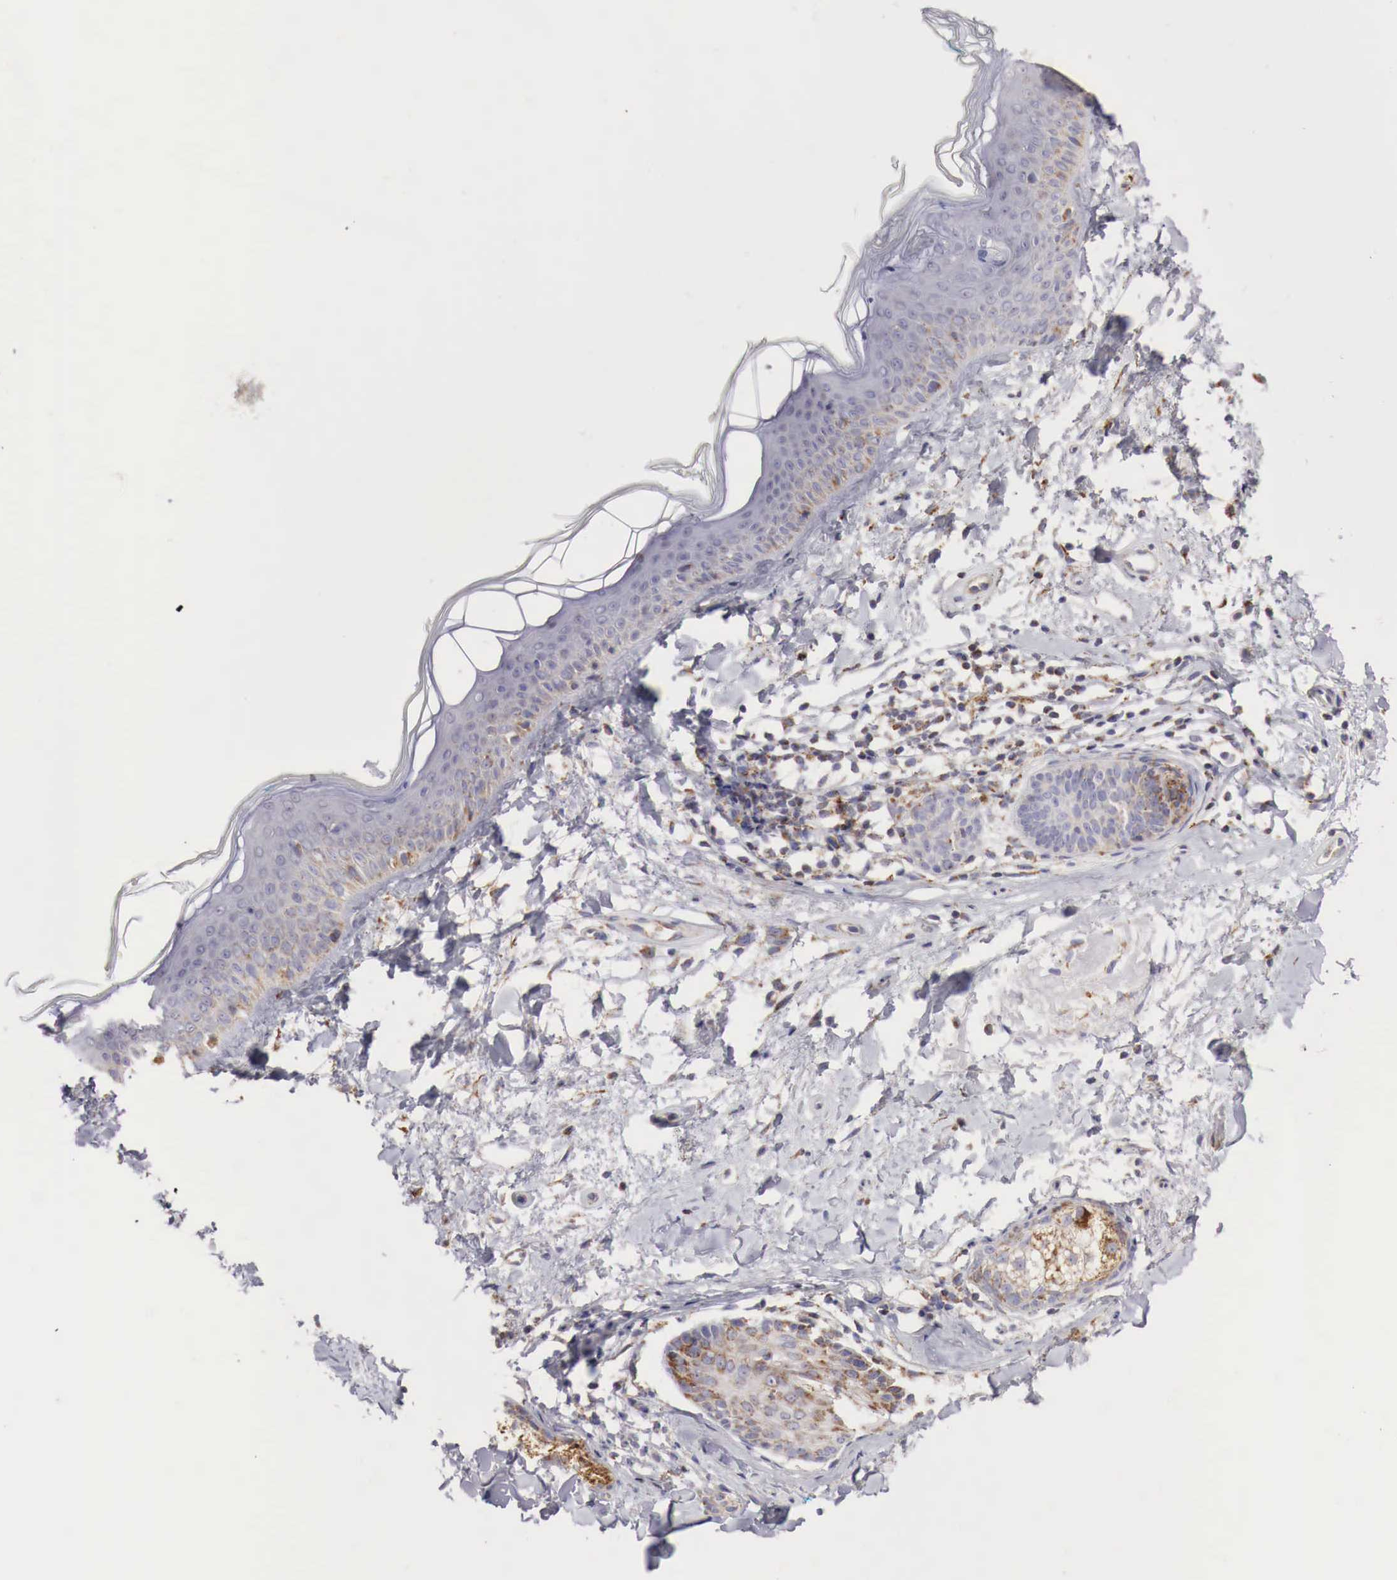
{"staining": {"intensity": "moderate", "quantity": ">75%", "location": "cytoplasmic/membranous"}, "tissue": "skin", "cell_type": "Fibroblasts", "image_type": "normal", "snomed": [{"axis": "morphology", "description": "Normal tissue, NOS"}, {"axis": "topography", "description": "Skin"}], "caption": "About >75% of fibroblasts in benign skin demonstrate moderate cytoplasmic/membranous protein staining as visualized by brown immunohistochemical staining.", "gene": "XPNPEP3", "patient": {"sex": "male", "age": 86}}